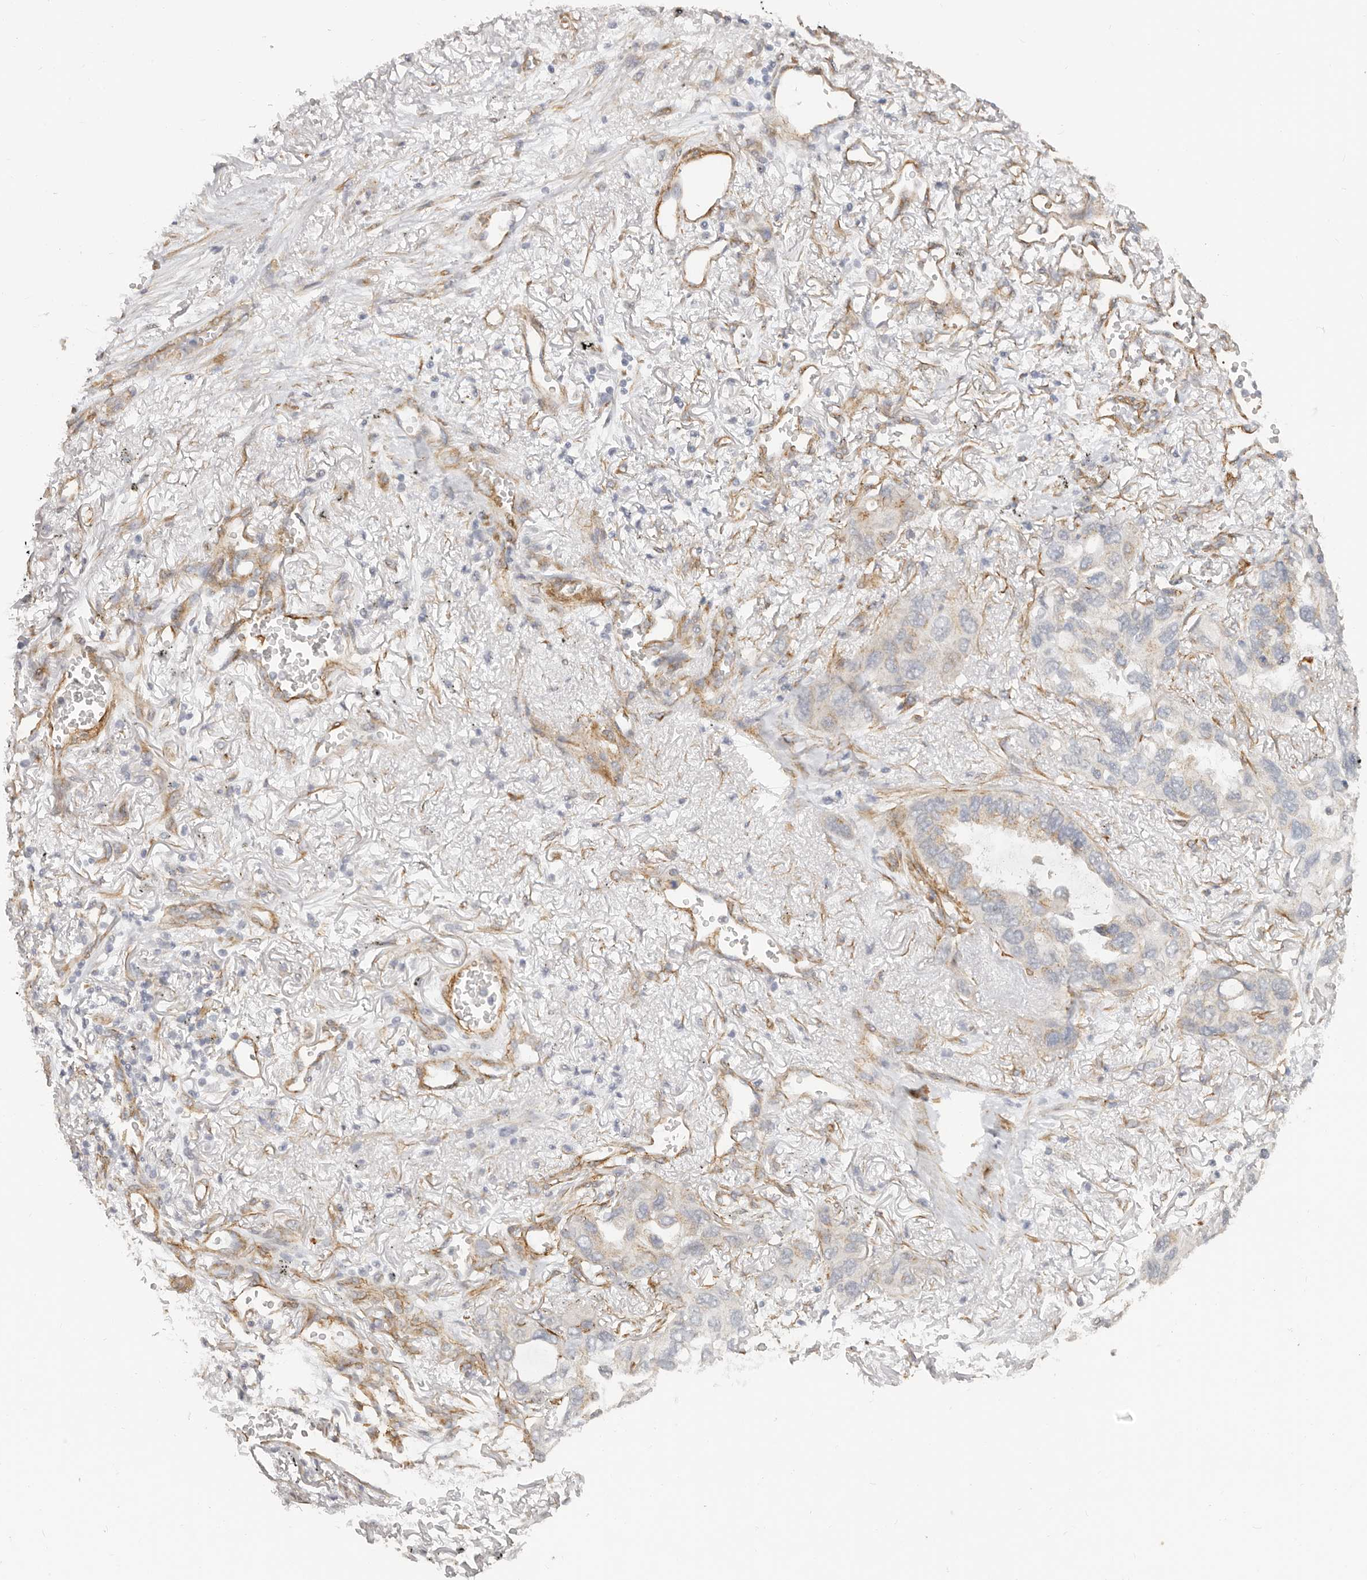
{"staining": {"intensity": "weak", "quantity": "<25%", "location": "cytoplasmic/membranous"}, "tissue": "lung cancer", "cell_type": "Tumor cells", "image_type": "cancer", "snomed": [{"axis": "morphology", "description": "Squamous cell carcinoma, NOS"}, {"axis": "topography", "description": "Lung"}], "caption": "Squamous cell carcinoma (lung) was stained to show a protein in brown. There is no significant positivity in tumor cells.", "gene": "RABAC1", "patient": {"sex": "female", "age": 73}}